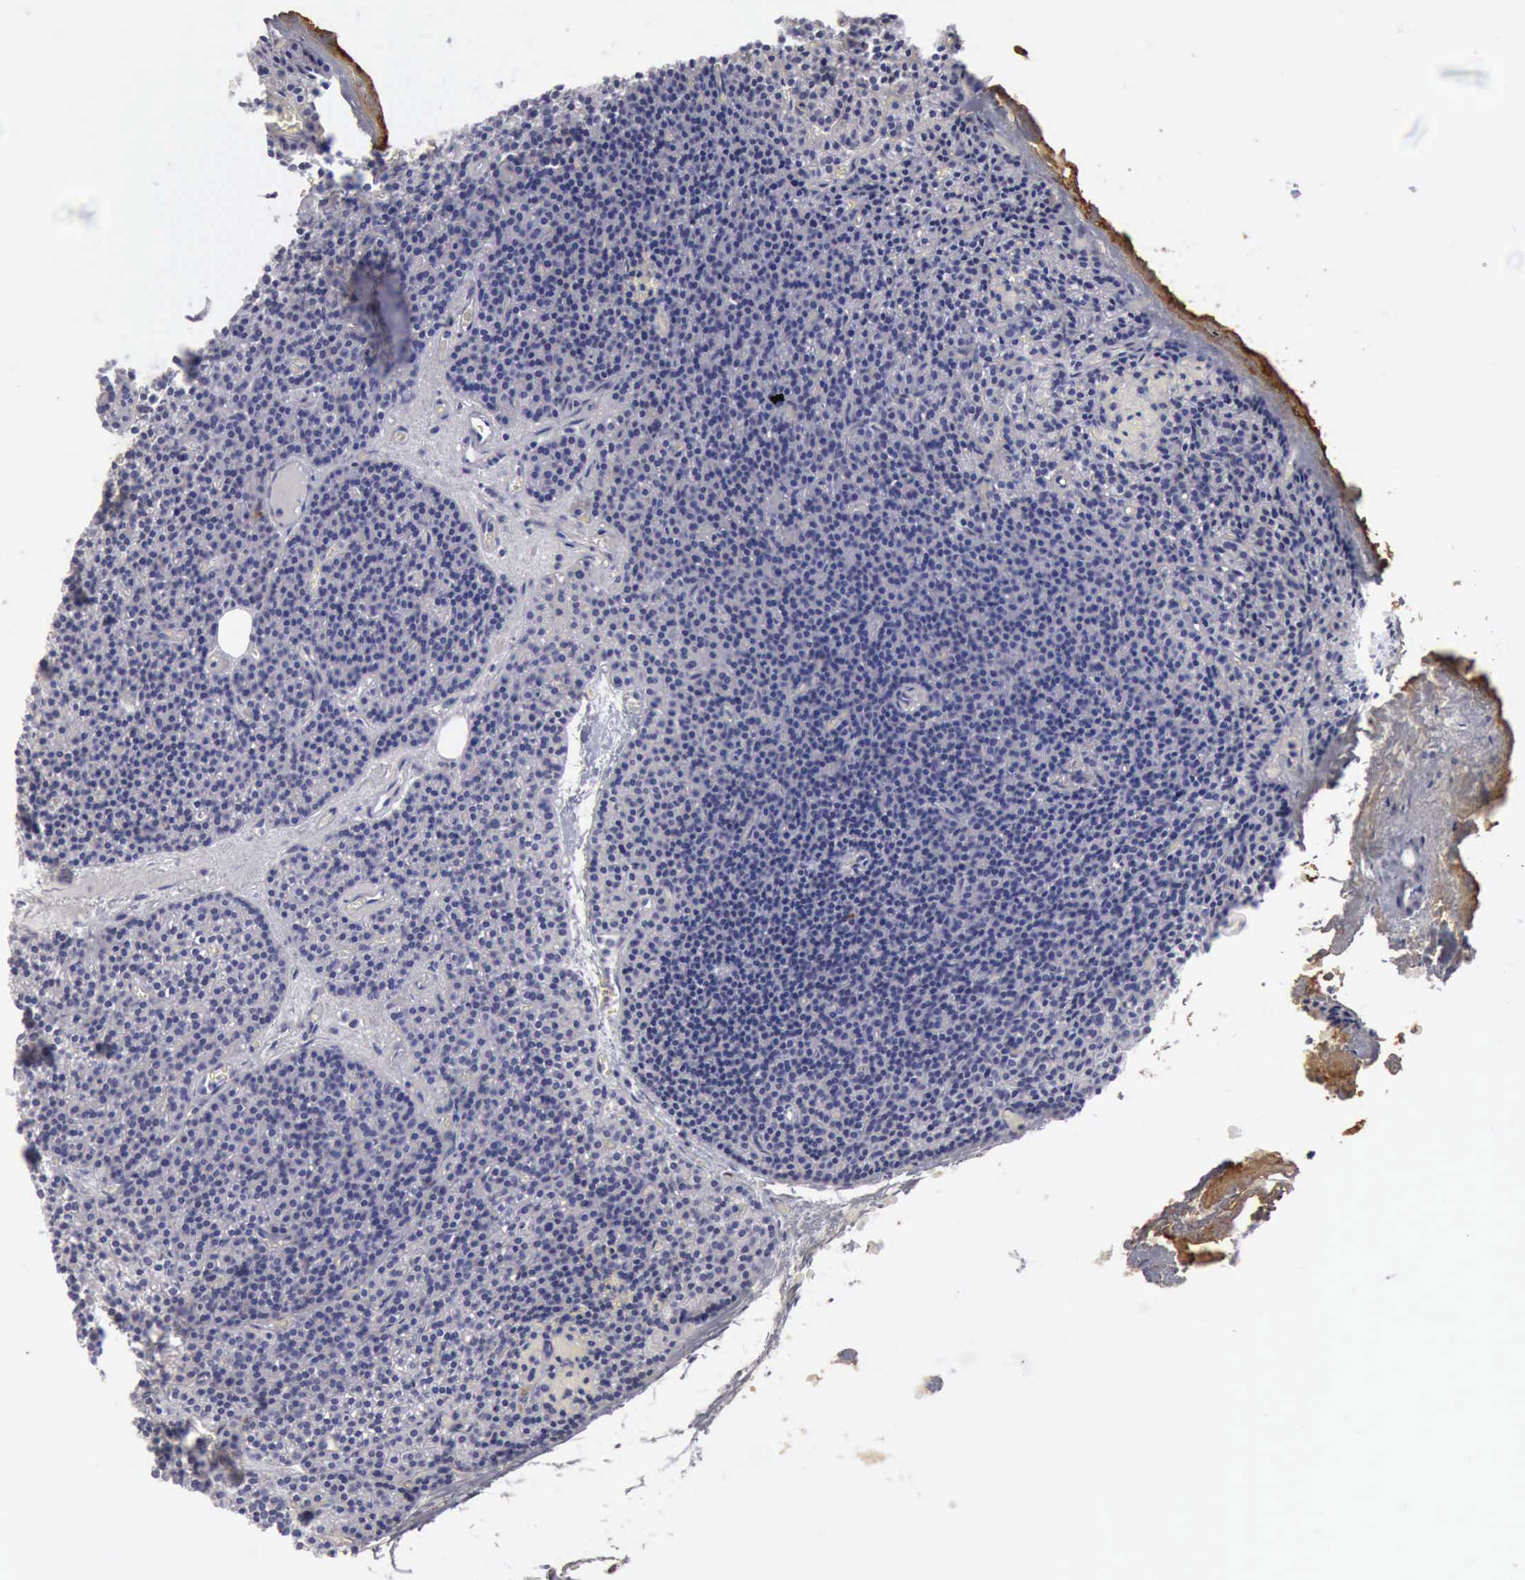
{"staining": {"intensity": "negative", "quantity": "none", "location": "none"}, "tissue": "parathyroid gland", "cell_type": "Glandular cells", "image_type": "normal", "snomed": [{"axis": "morphology", "description": "Normal tissue, NOS"}, {"axis": "topography", "description": "Parathyroid gland"}], "caption": "Immunohistochemistry image of benign parathyroid gland stained for a protein (brown), which demonstrates no staining in glandular cells.", "gene": "TFRC", "patient": {"sex": "male", "age": 57}}